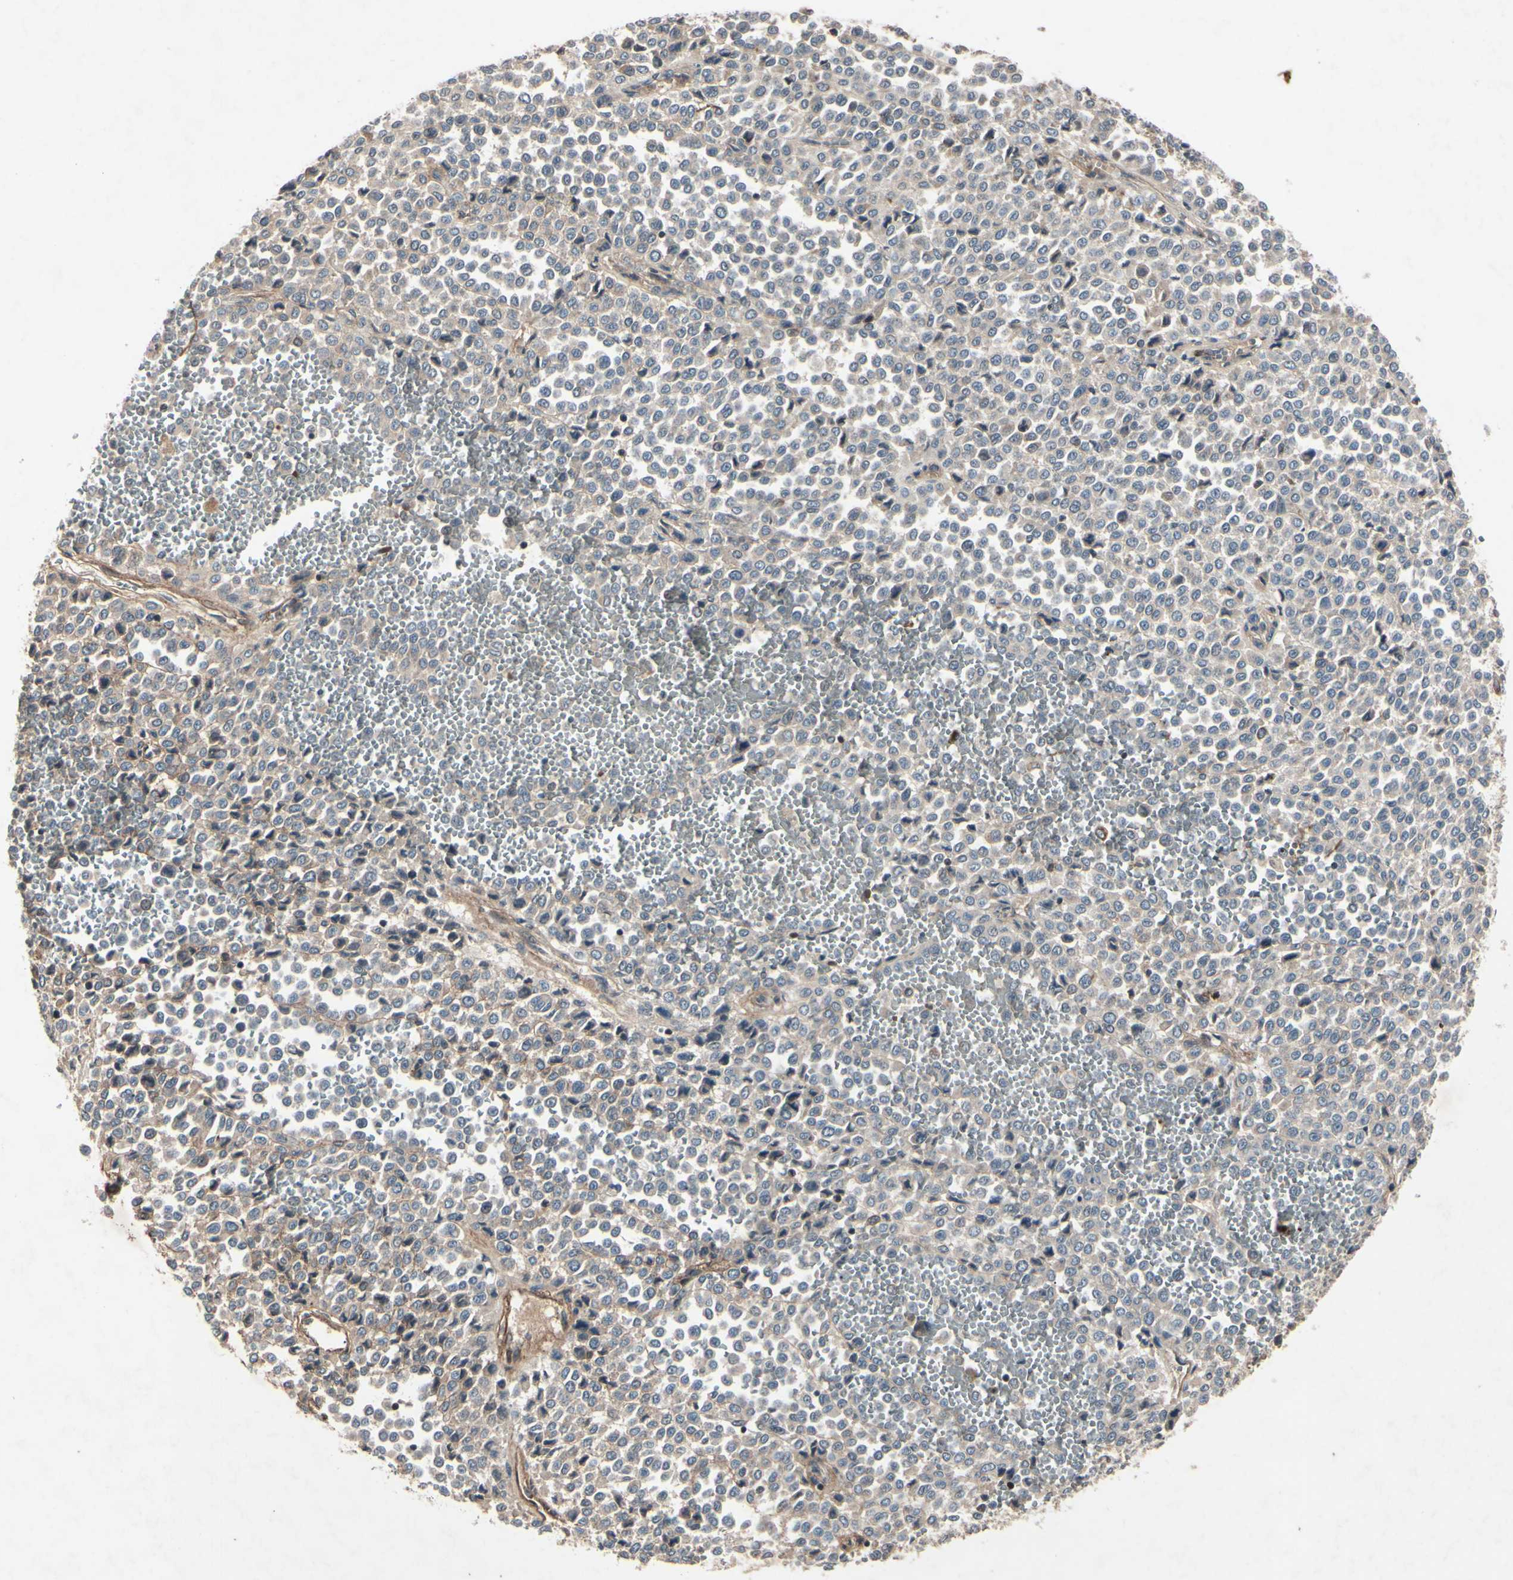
{"staining": {"intensity": "negative", "quantity": "none", "location": "none"}, "tissue": "melanoma", "cell_type": "Tumor cells", "image_type": "cancer", "snomed": [{"axis": "morphology", "description": "Malignant melanoma, Metastatic site"}, {"axis": "topography", "description": "Pancreas"}], "caption": "Tumor cells are negative for protein expression in human malignant melanoma (metastatic site). The staining is performed using DAB (3,3'-diaminobenzidine) brown chromogen with nuclei counter-stained in using hematoxylin.", "gene": "AEBP1", "patient": {"sex": "female", "age": 30}}